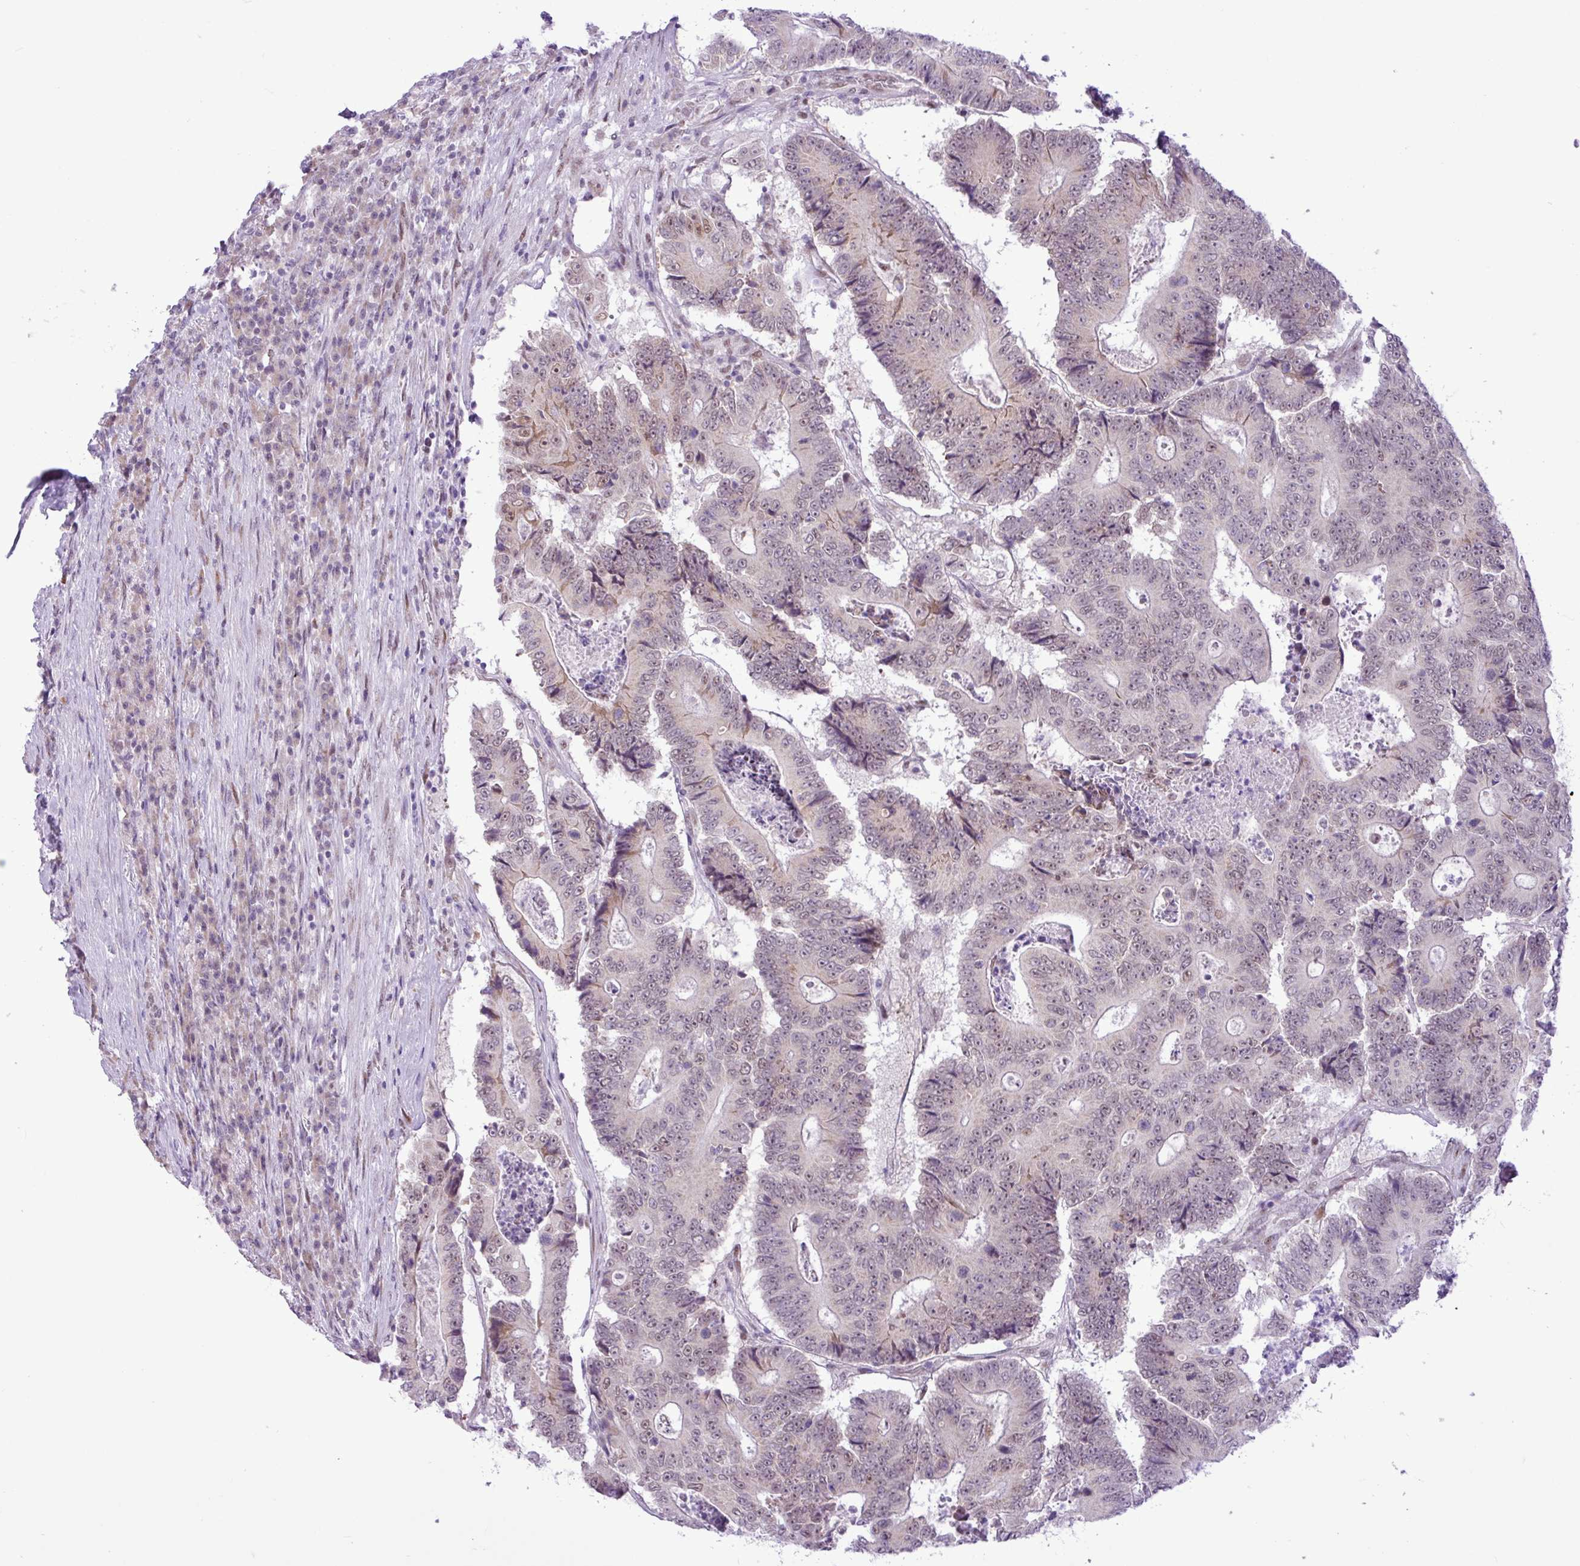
{"staining": {"intensity": "weak", "quantity": "<25%", "location": "nuclear"}, "tissue": "colorectal cancer", "cell_type": "Tumor cells", "image_type": "cancer", "snomed": [{"axis": "morphology", "description": "Adenocarcinoma, NOS"}, {"axis": "topography", "description": "Colon"}], "caption": "High magnification brightfield microscopy of colorectal cancer (adenocarcinoma) stained with DAB (brown) and counterstained with hematoxylin (blue): tumor cells show no significant positivity.", "gene": "ELOA2", "patient": {"sex": "male", "age": 83}}